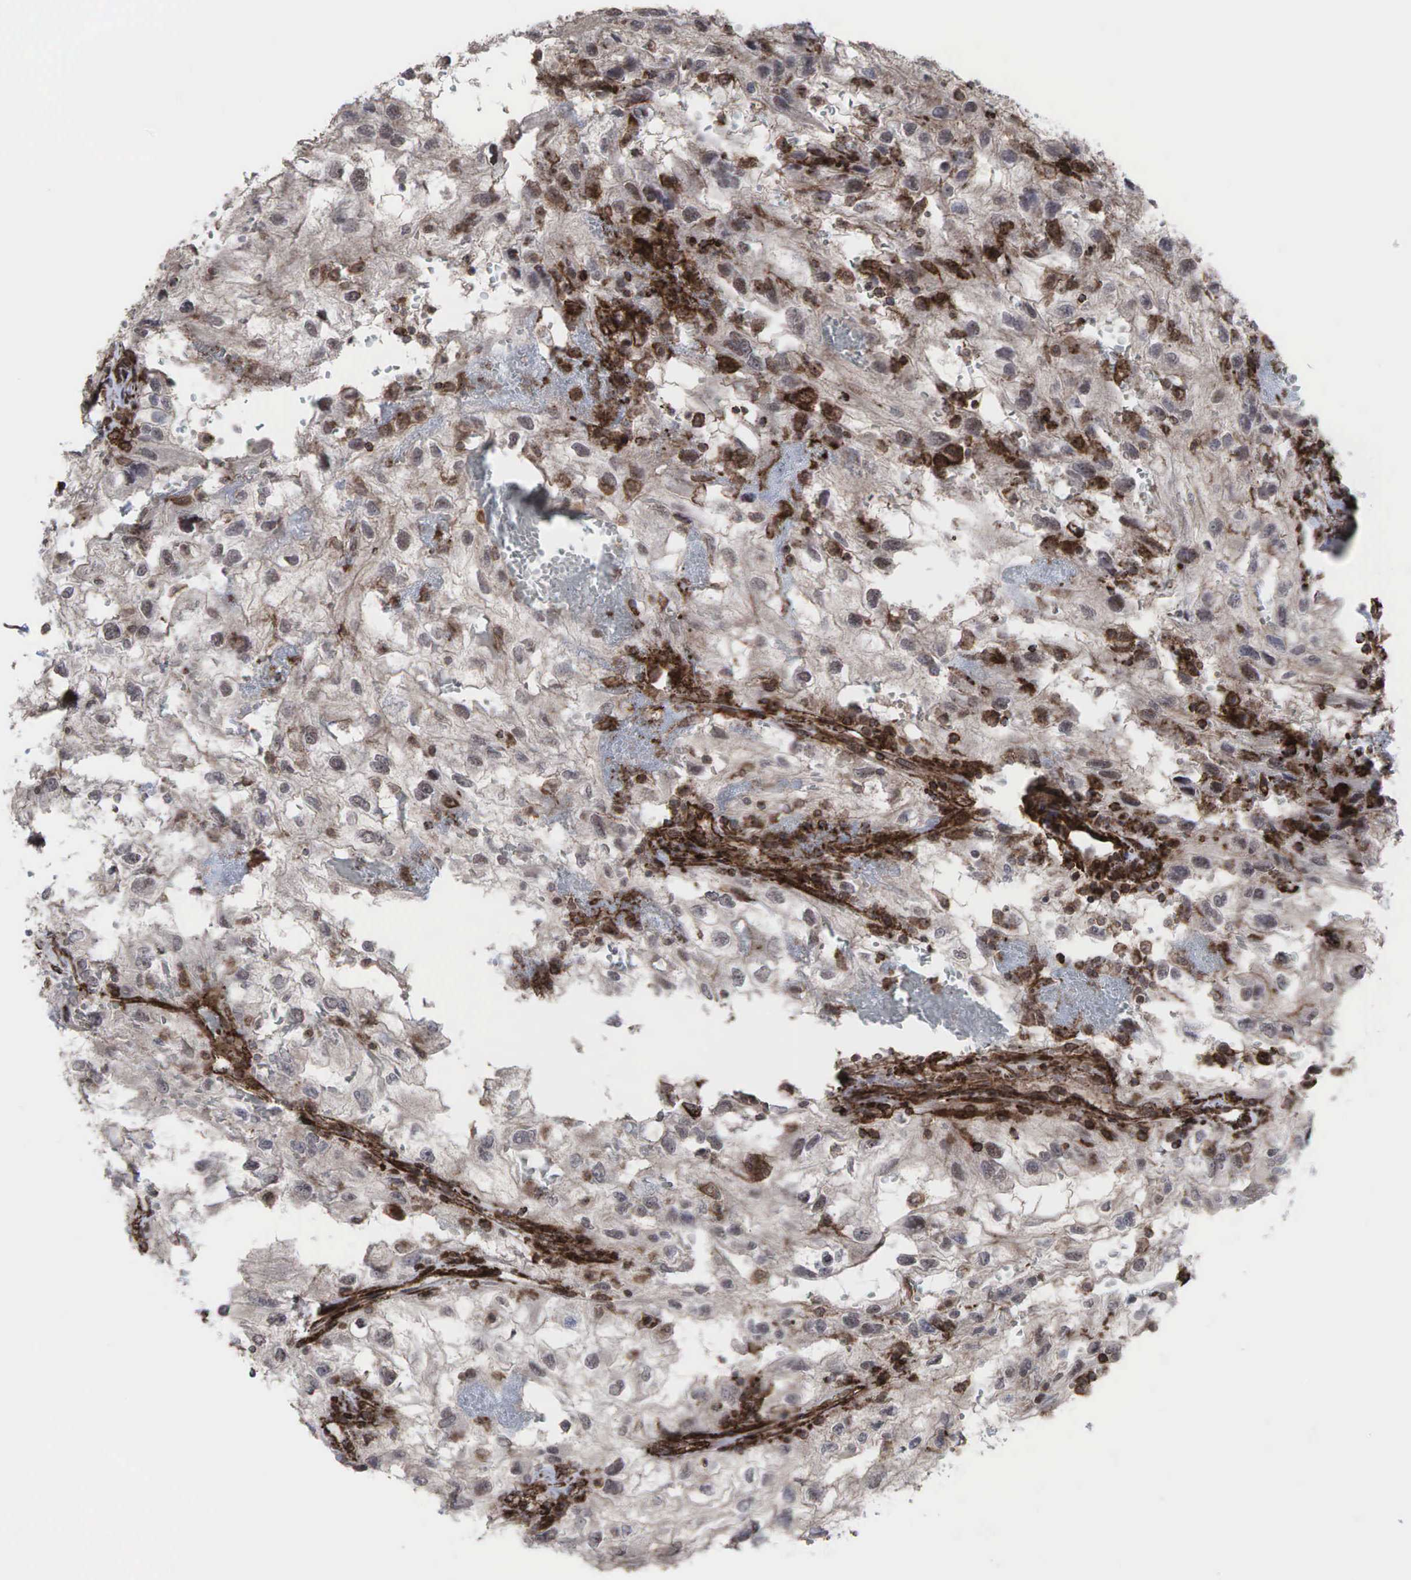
{"staining": {"intensity": "weak", "quantity": "<25%", "location": "cytoplasmic/membranous"}, "tissue": "renal cancer", "cell_type": "Tumor cells", "image_type": "cancer", "snomed": [{"axis": "morphology", "description": "Normal tissue, NOS"}, {"axis": "morphology", "description": "Adenocarcinoma, NOS"}, {"axis": "topography", "description": "Kidney"}], "caption": "Tumor cells show no significant protein expression in adenocarcinoma (renal).", "gene": "GPRASP1", "patient": {"sex": "male", "age": 71}}